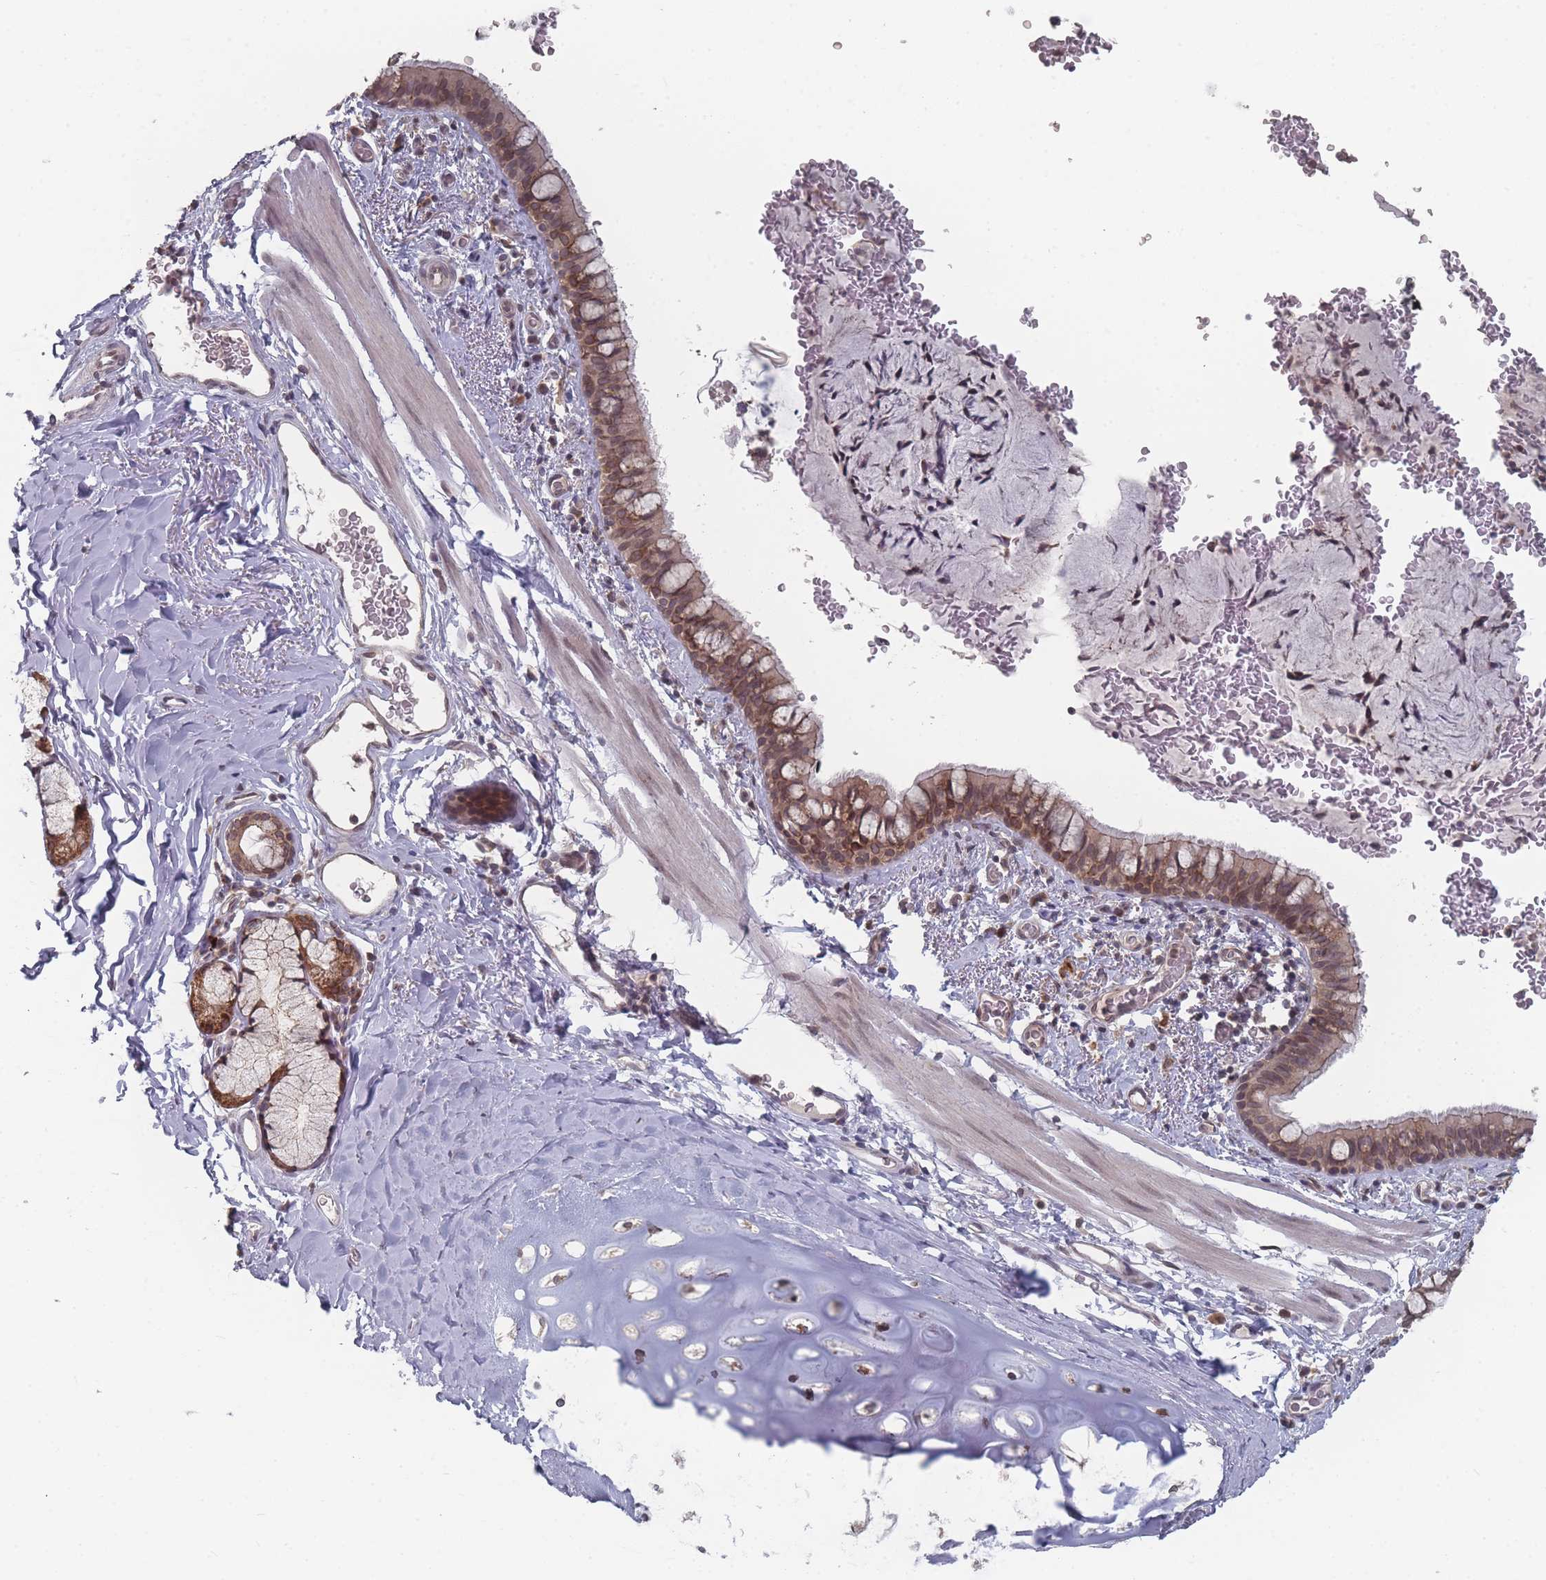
{"staining": {"intensity": "moderate", "quantity": ">75%", "location": "cytoplasmic/membranous,nuclear"}, "tissue": "bronchus", "cell_type": "Respiratory epithelial cells", "image_type": "normal", "snomed": [{"axis": "morphology", "description": "Normal tissue, NOS"}, {"axis": "topography", "description": "Cartilage tissue"}, {"axis": "topography", "description": "Bronchus"}], "caption": "A brown stain highlights moderate cytoplasmic/membranous,nuclear positivity of a protein in respiratory epithelial cells of benign bronchus.", "gene": "TBC1D25", "patient": {"sex": "female", "age": 36}}